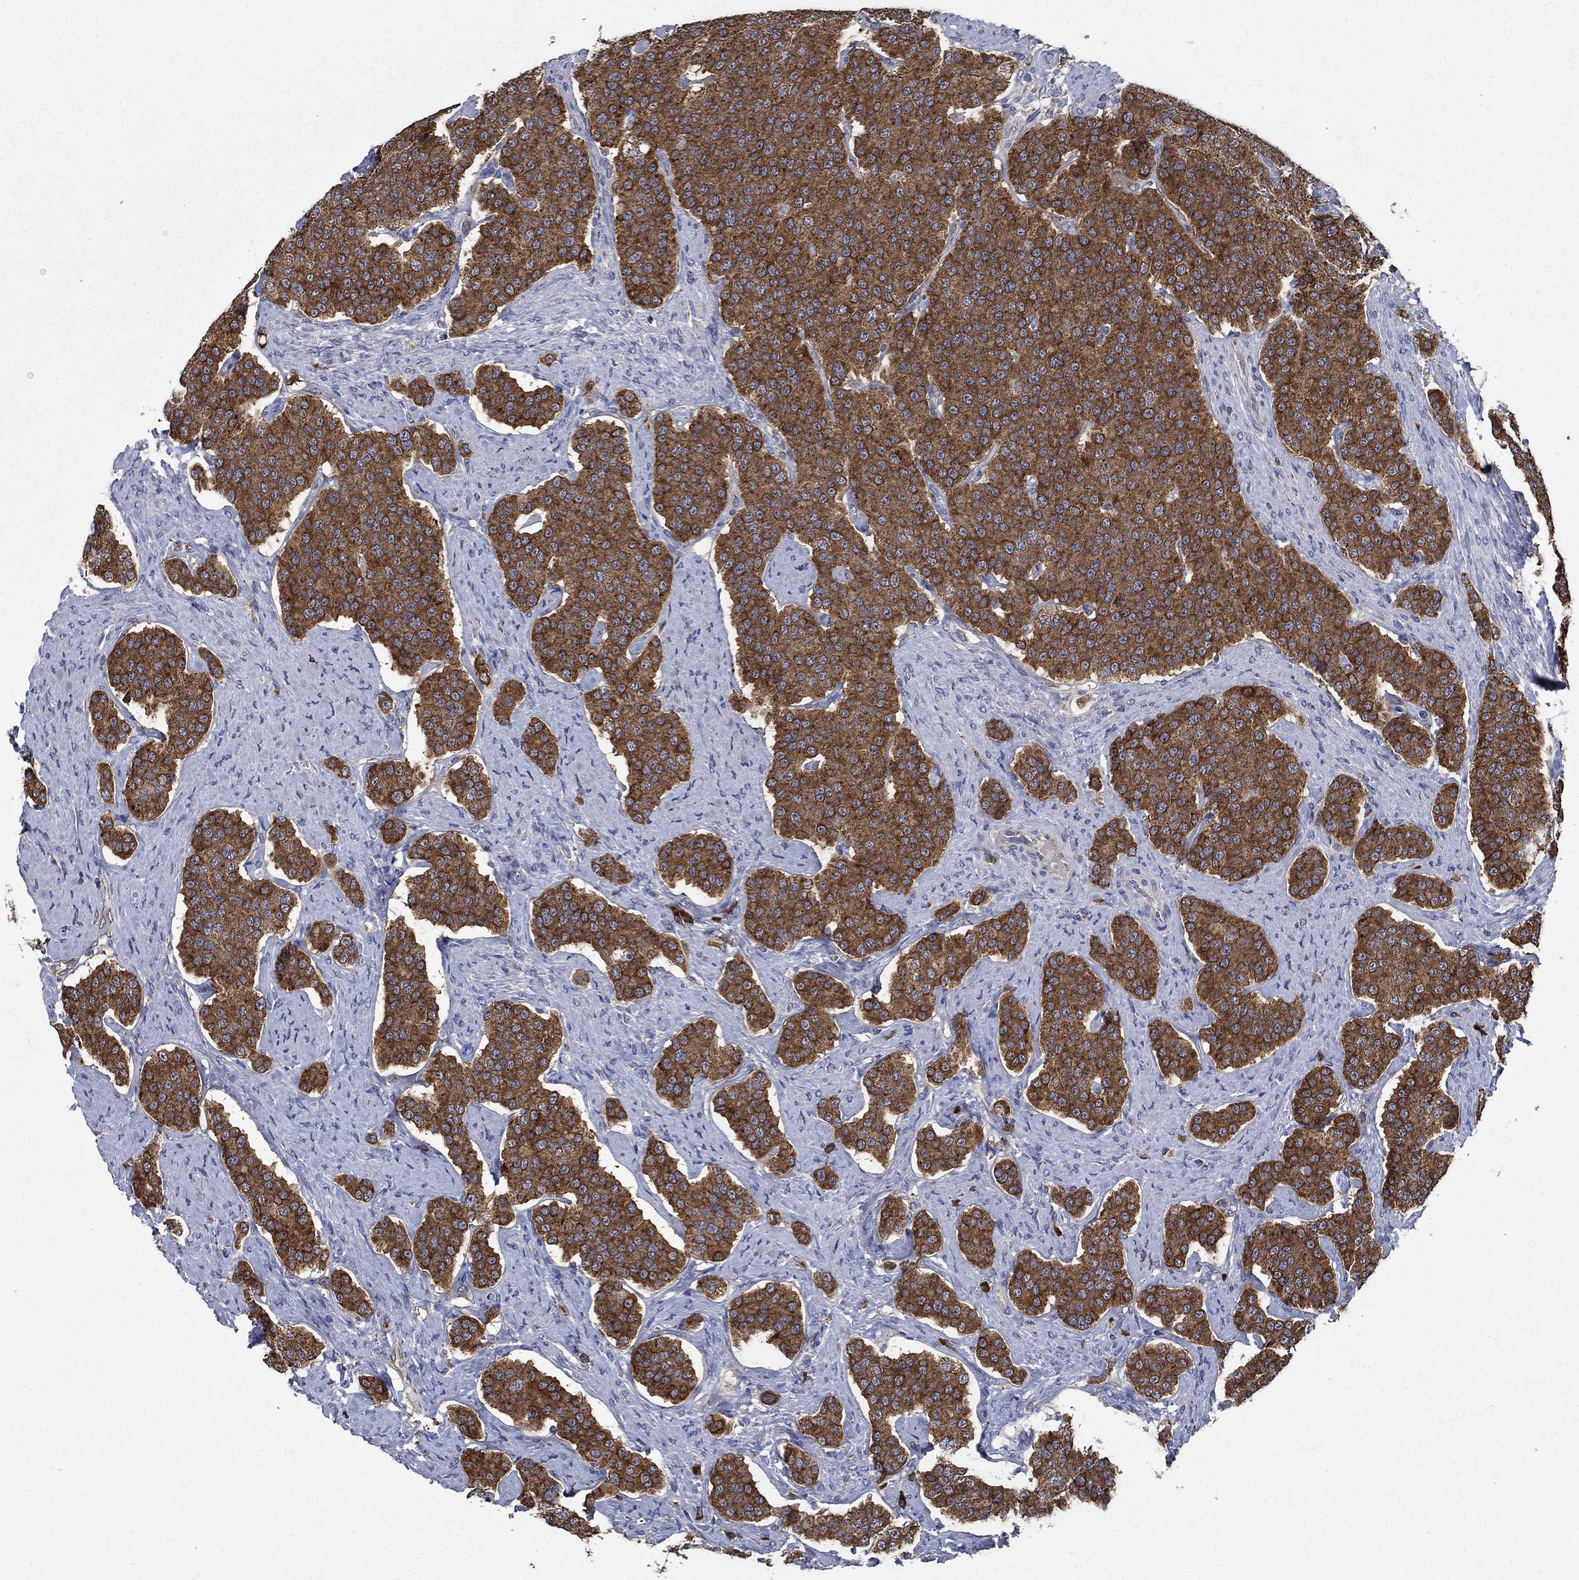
{"staining": {"intensity": "strong", "quantity": ">75%", "location": "cytoplasmic/membranous"}, "tissue": "carcinoid", "cell_type": "Tumor cells", "image_type": "cancer", "snomed": [{"axis": "morphology", "description": "Carcinoid, malignant, NOS"}, {"axis": "topography", "description": "Small intestine"}], "caption": "Human carcinoid stained with a brown dye displays strong cytoplasmic/membranous positive staining in about >75% of tumor cells.", "gene": "HID1", "patient": {"sex": "female", "age": 58}}